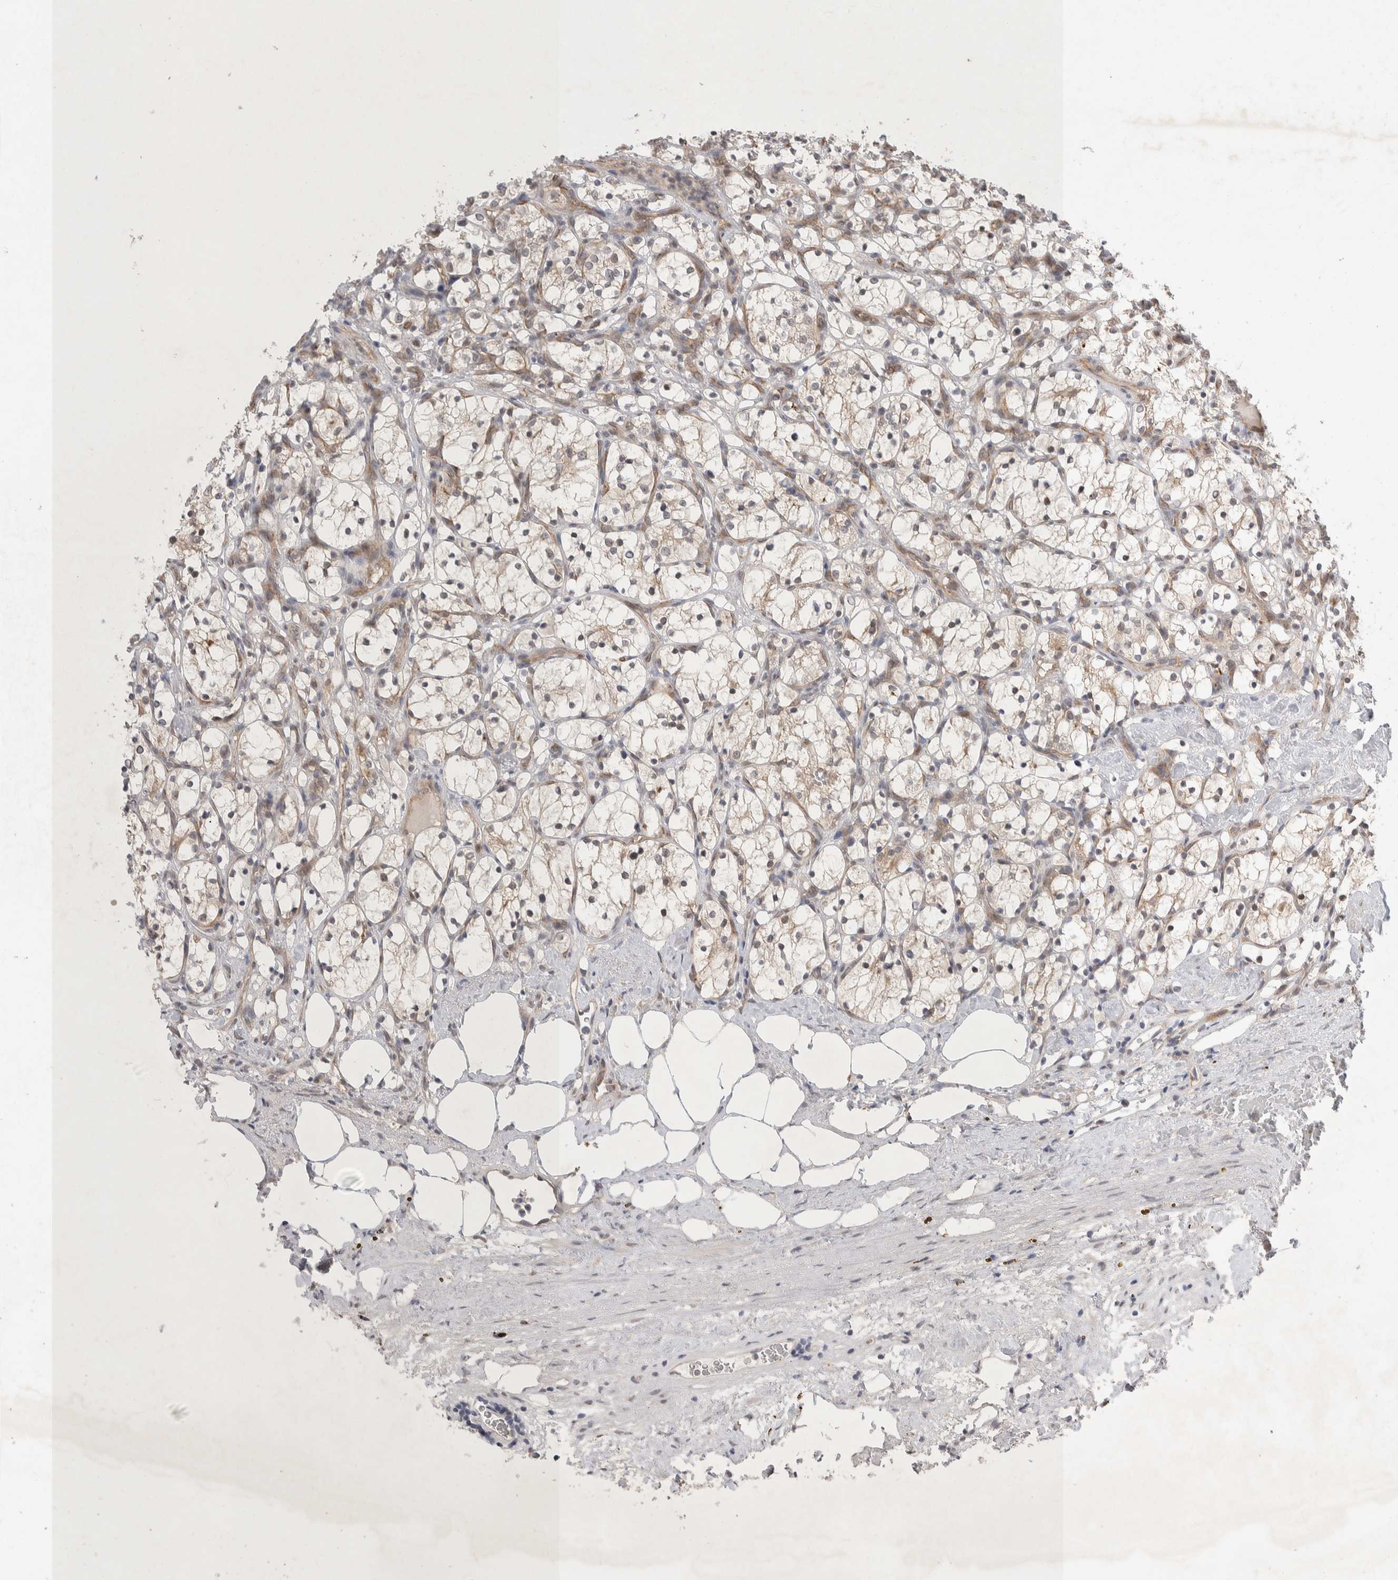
{"staining": {"intensity": "weak", "quantity": "<25%", "location": "cytoplasmic/membranous"}, "tissue": "renal cancer", "cell_type": "Tumor cells", "image_type": "cancer", "snomed": [{"axis": "morphology", "description": "Adenocarcinoma, NOS"}, {"axis": "topography", "description": "Kidney"}], "caption": "A histopathology image of human adenocarcinoma (renal) is negative for staining in tumor cells.", "gene": "ZNF704", "patient": {"sex": "female", "age": 69}}